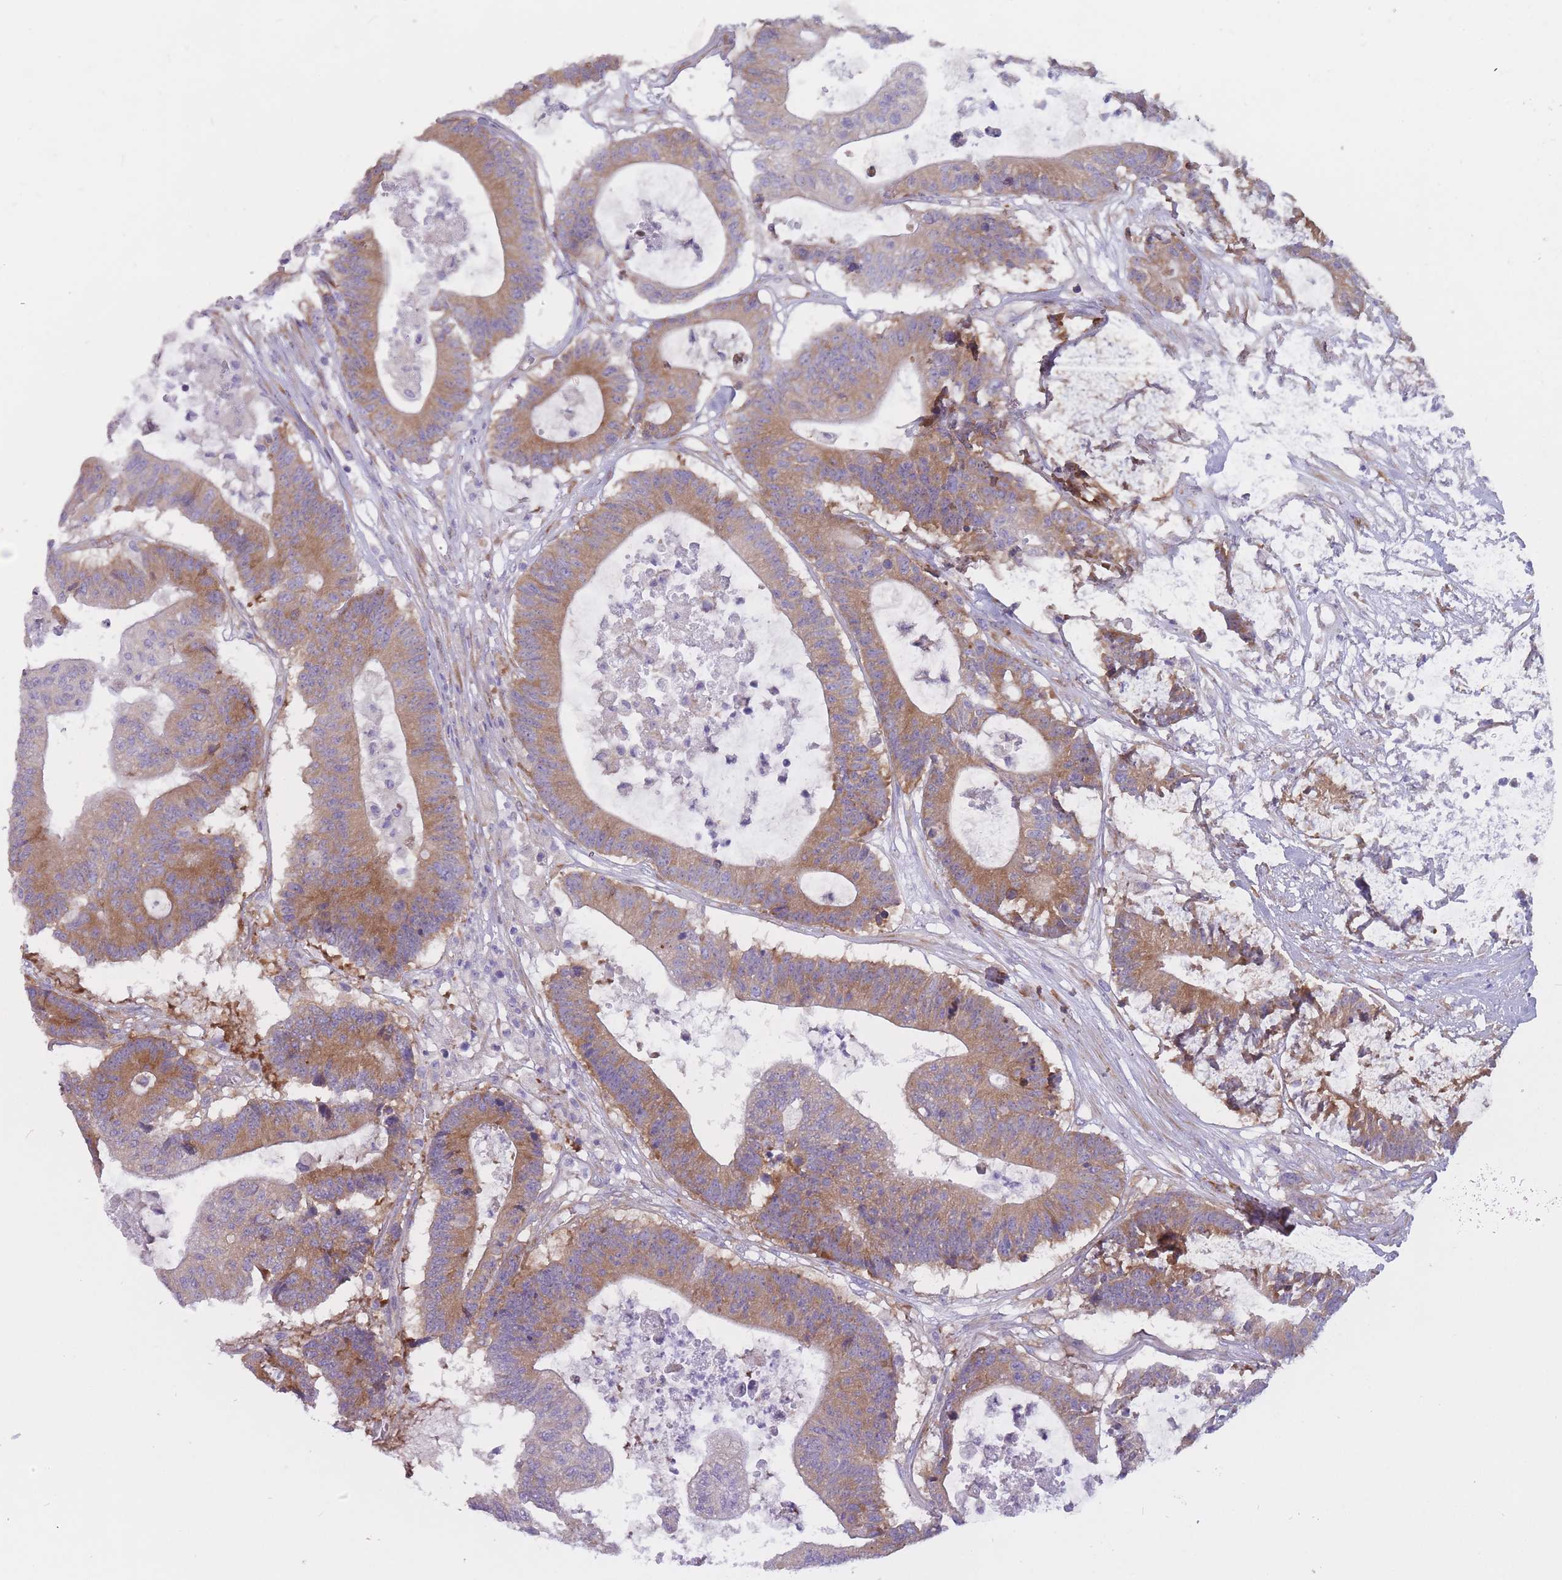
{"staining": {"intensity": "moderate", "quantity": ">75%", "location": "cytoplasmic/membranous"}, "tissue": "colorectal cancer", "cell_type": "Tumor cells", "image_type": "cancer", "snomed": [{"axis": "morphology", "description": "Adenocarcinoma, NOS"}, {"axis": "topography", "description": "Colon"}], "caption": "Immunohistochemistry (IHC) of colorectal adenocarcinoma reveals medium levels of moderate cytoplasmic/membranous positivity in about >75% of tumor cells.", "gene": "RPL18", "patient": {"sex": "female", "age": 84}}